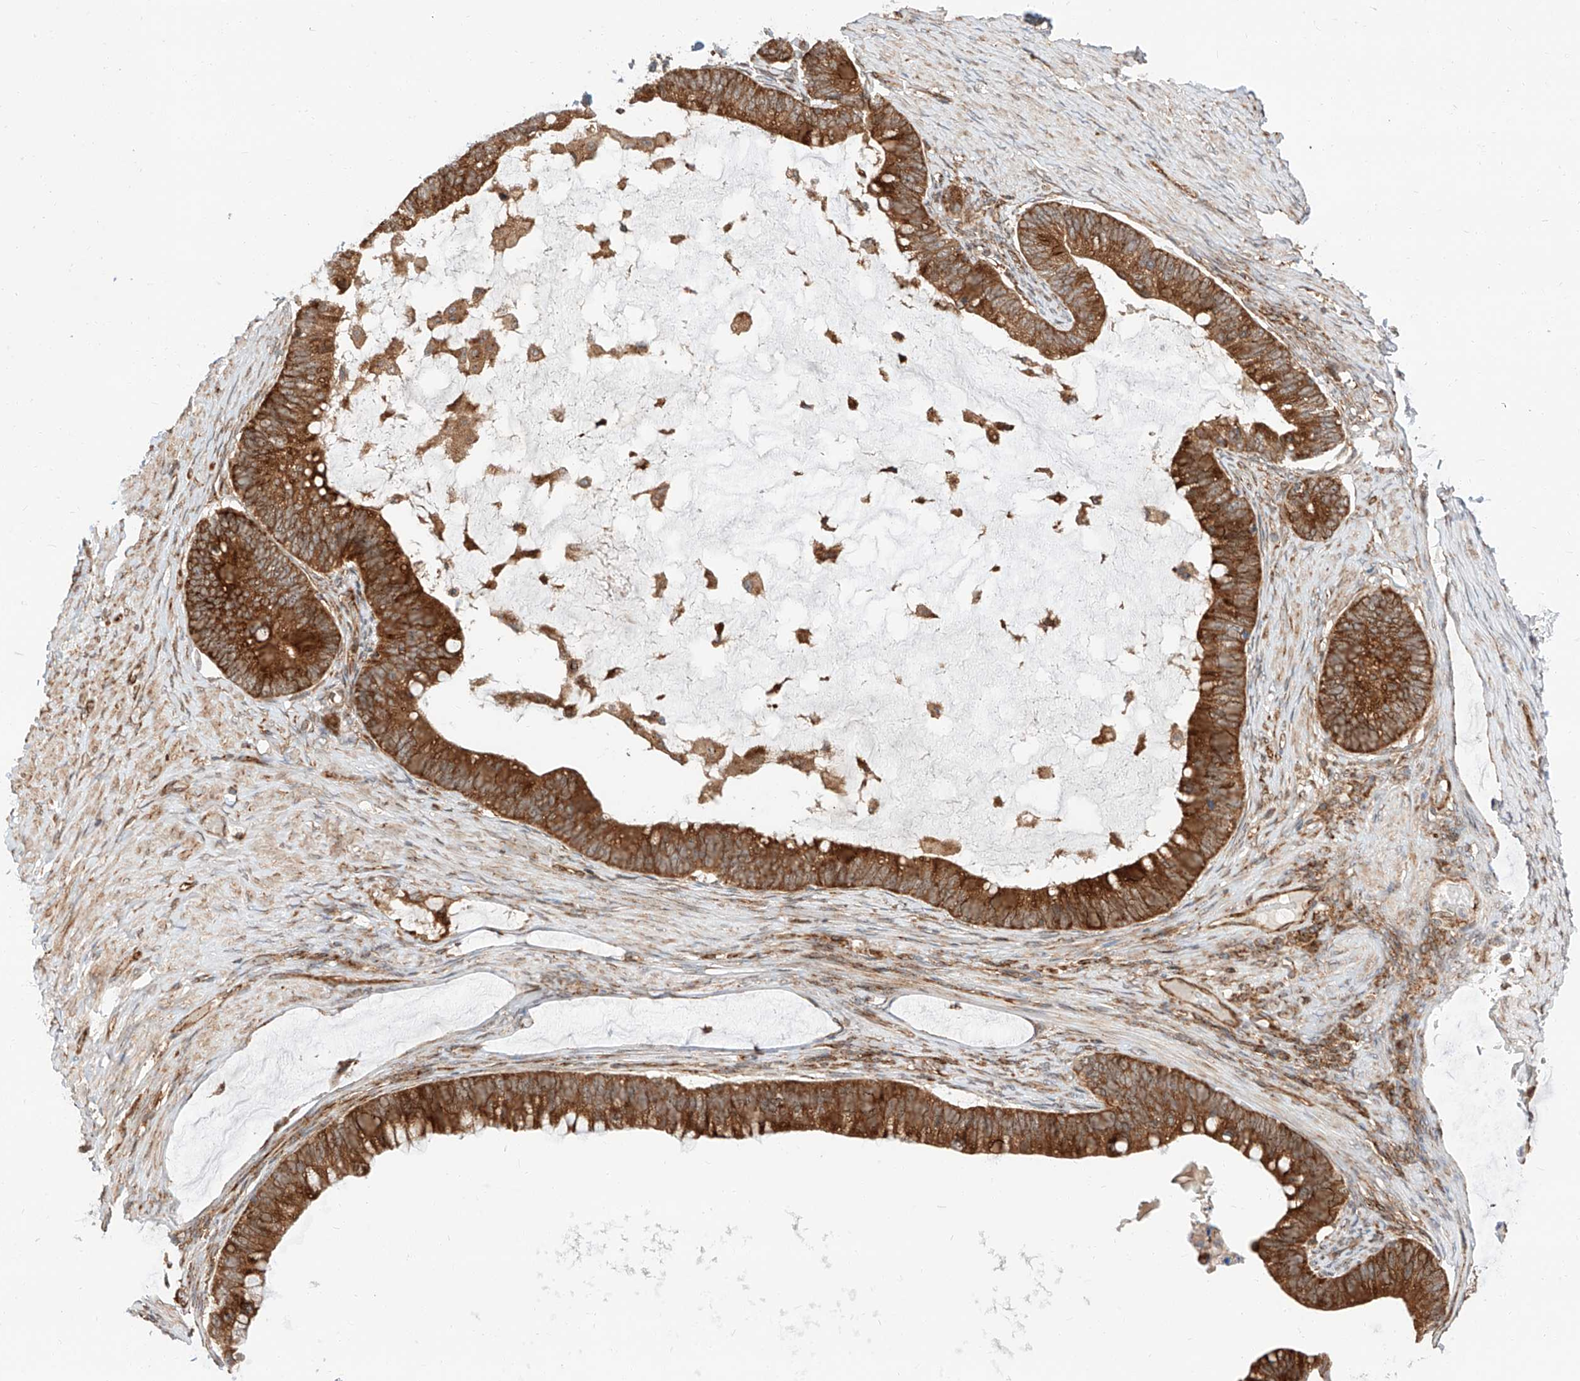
{"staining": {"intensity": "strong", "quantity": ">75%", "location": "cytoplasmic/membranous"}, "tissue": "ovarian cancer", "cell_type": "Tumor cells", "image_type": "cancer", "snomed": [{"axis": "morphology", "description": "Cystadenocarcinoma, mucinous, NOS"}, {"axis": "topography", "description": "Ovary"}], "caption": "Human mucinous cystadenocarcinoma (ovarian) stained for a protein (brown) exhibits strong cytoplasmic/membranous positive expression in approximately >75% of tumor cells.", "gene": "ISCA2", "patient": {"sex": "female", "age": 61}}